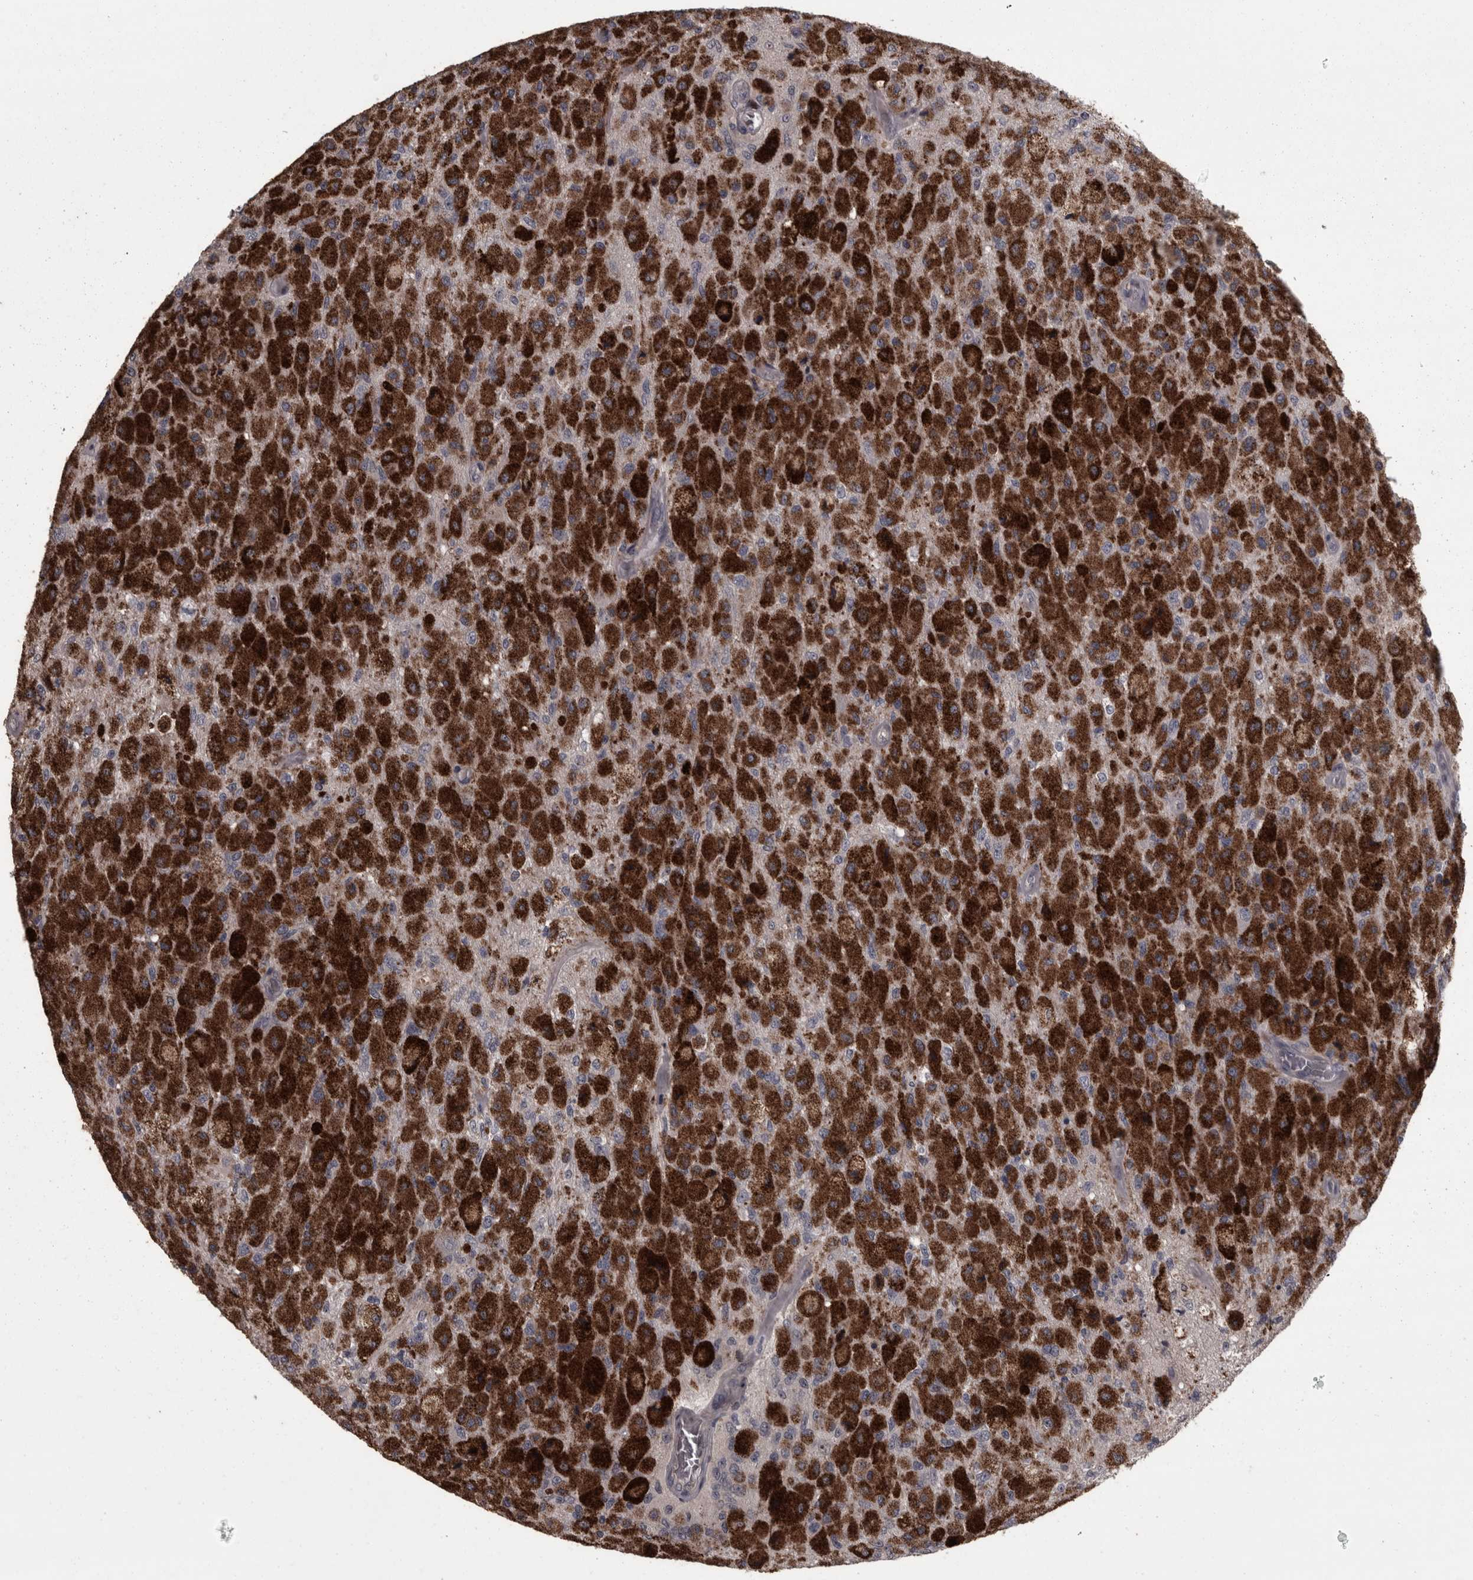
{"staining": {"intensity": "strong", "quantity": ">75%", "location": "cytoplasmic/membranous"}, "tissue": "glioma", "cell_type": "Tumor cells", "image_type": "cancer", "snomed": [{"axis": "morphology", "description": "Normal tissue, NOS"}, {"axis": "morphology", "description": "Glioma, malignant, High grade"}, {"axis": "topography", "description": "Cerebral cortex"}], "caption": "Glioma tissue displays strong cytoplasmic/membranous expression in about >75% of tumor cells Immunohistochemistry (ihc) stains the protein in brown and the nuclei are stained blue.", "gene": "PCDH17", "patient": {"sex": "male", "age": 77}}